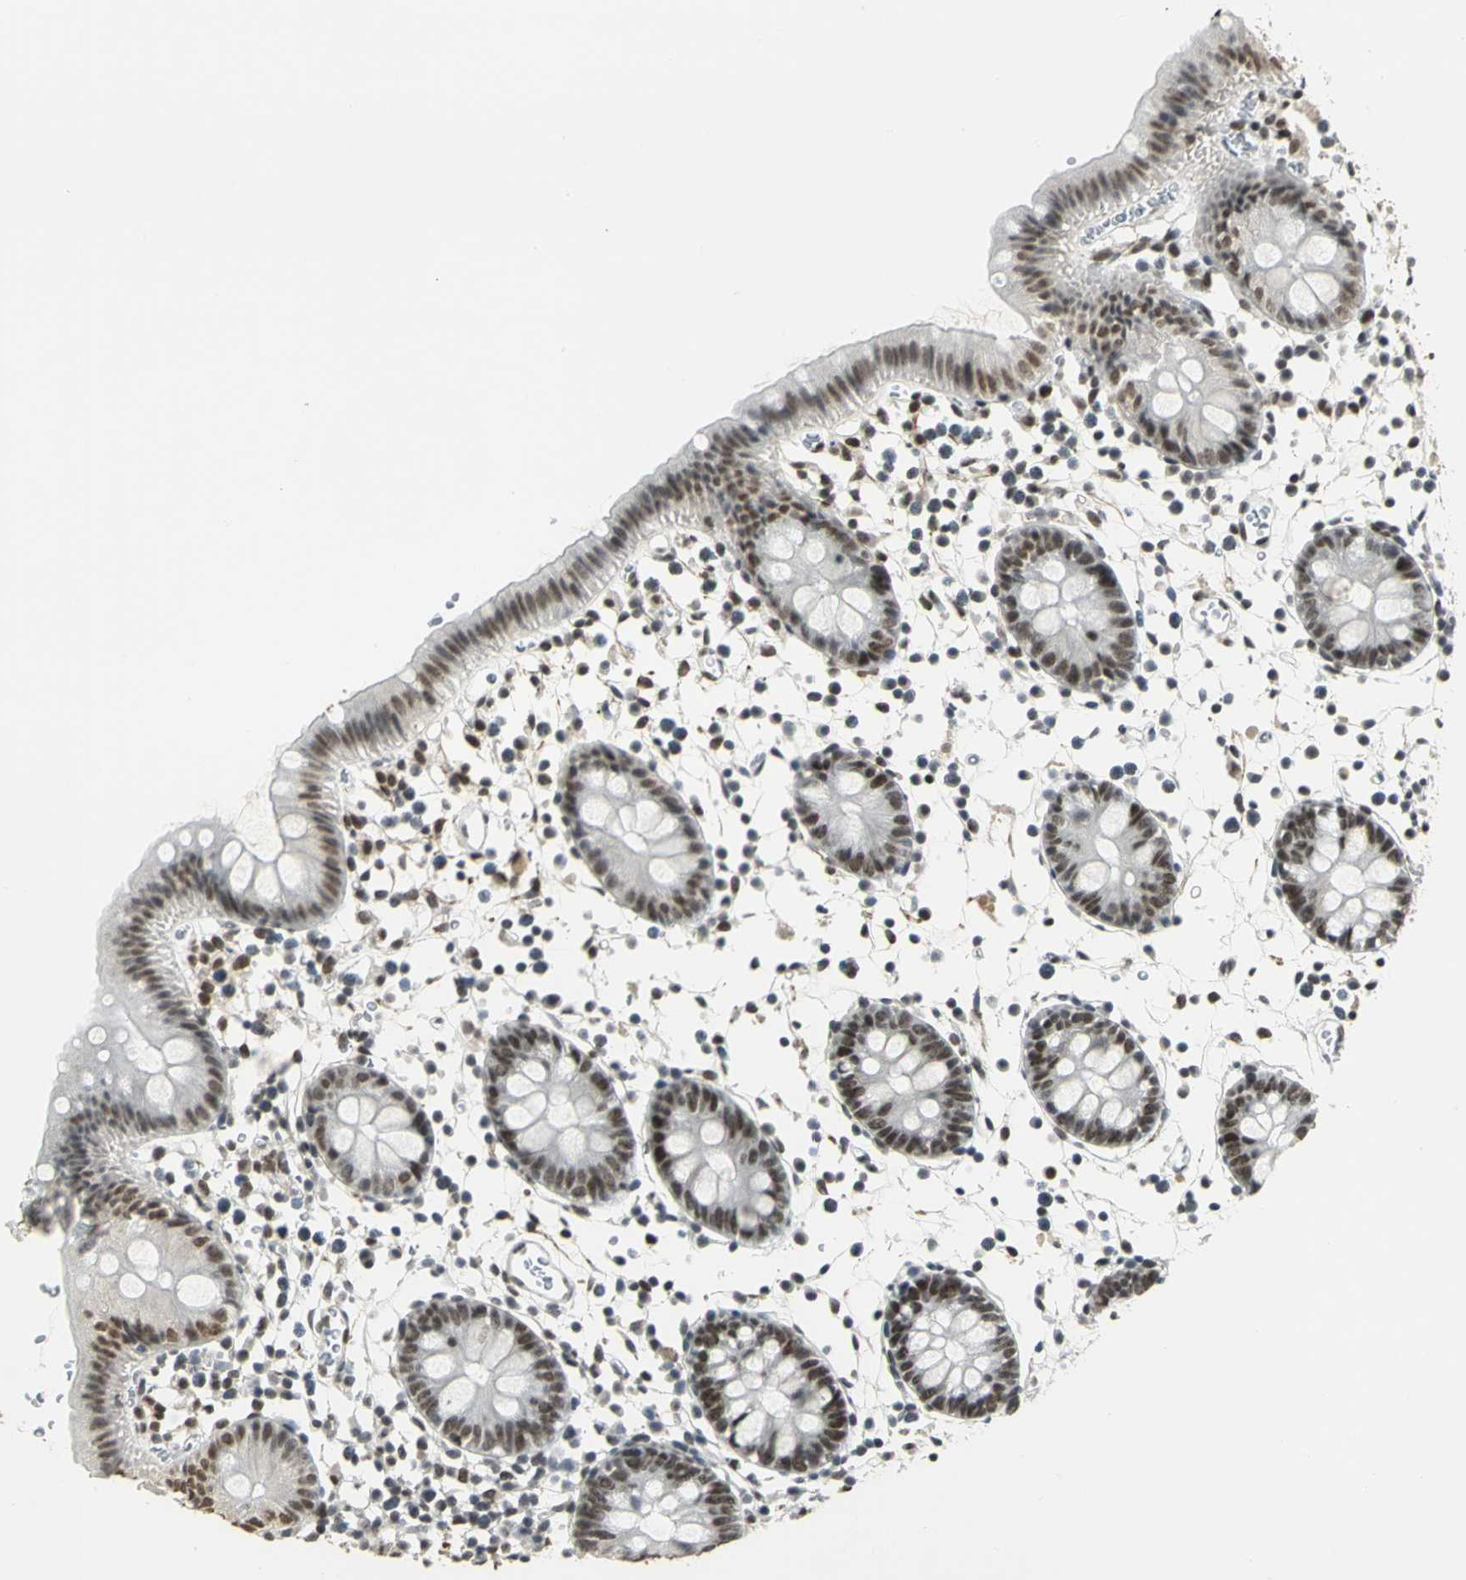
{"staining": {"intensity": "moderate", "quantity": ">75%", "location": "nuclear"}, "tissue": "colon", "cell_type": "Endothelial cells", "image_type": "normal", "snomed": [{"axis": "morphology", "description": "Normal tissue, NOS"}, {"axis": "topography", "description": "Colon"}], "caption": "A brown stain shows moderate nuclear staining of a protein in endothelial cells of unremarkable colon.", "gene": "CBX3", "patient": {"sex": "male", "age": 14}}